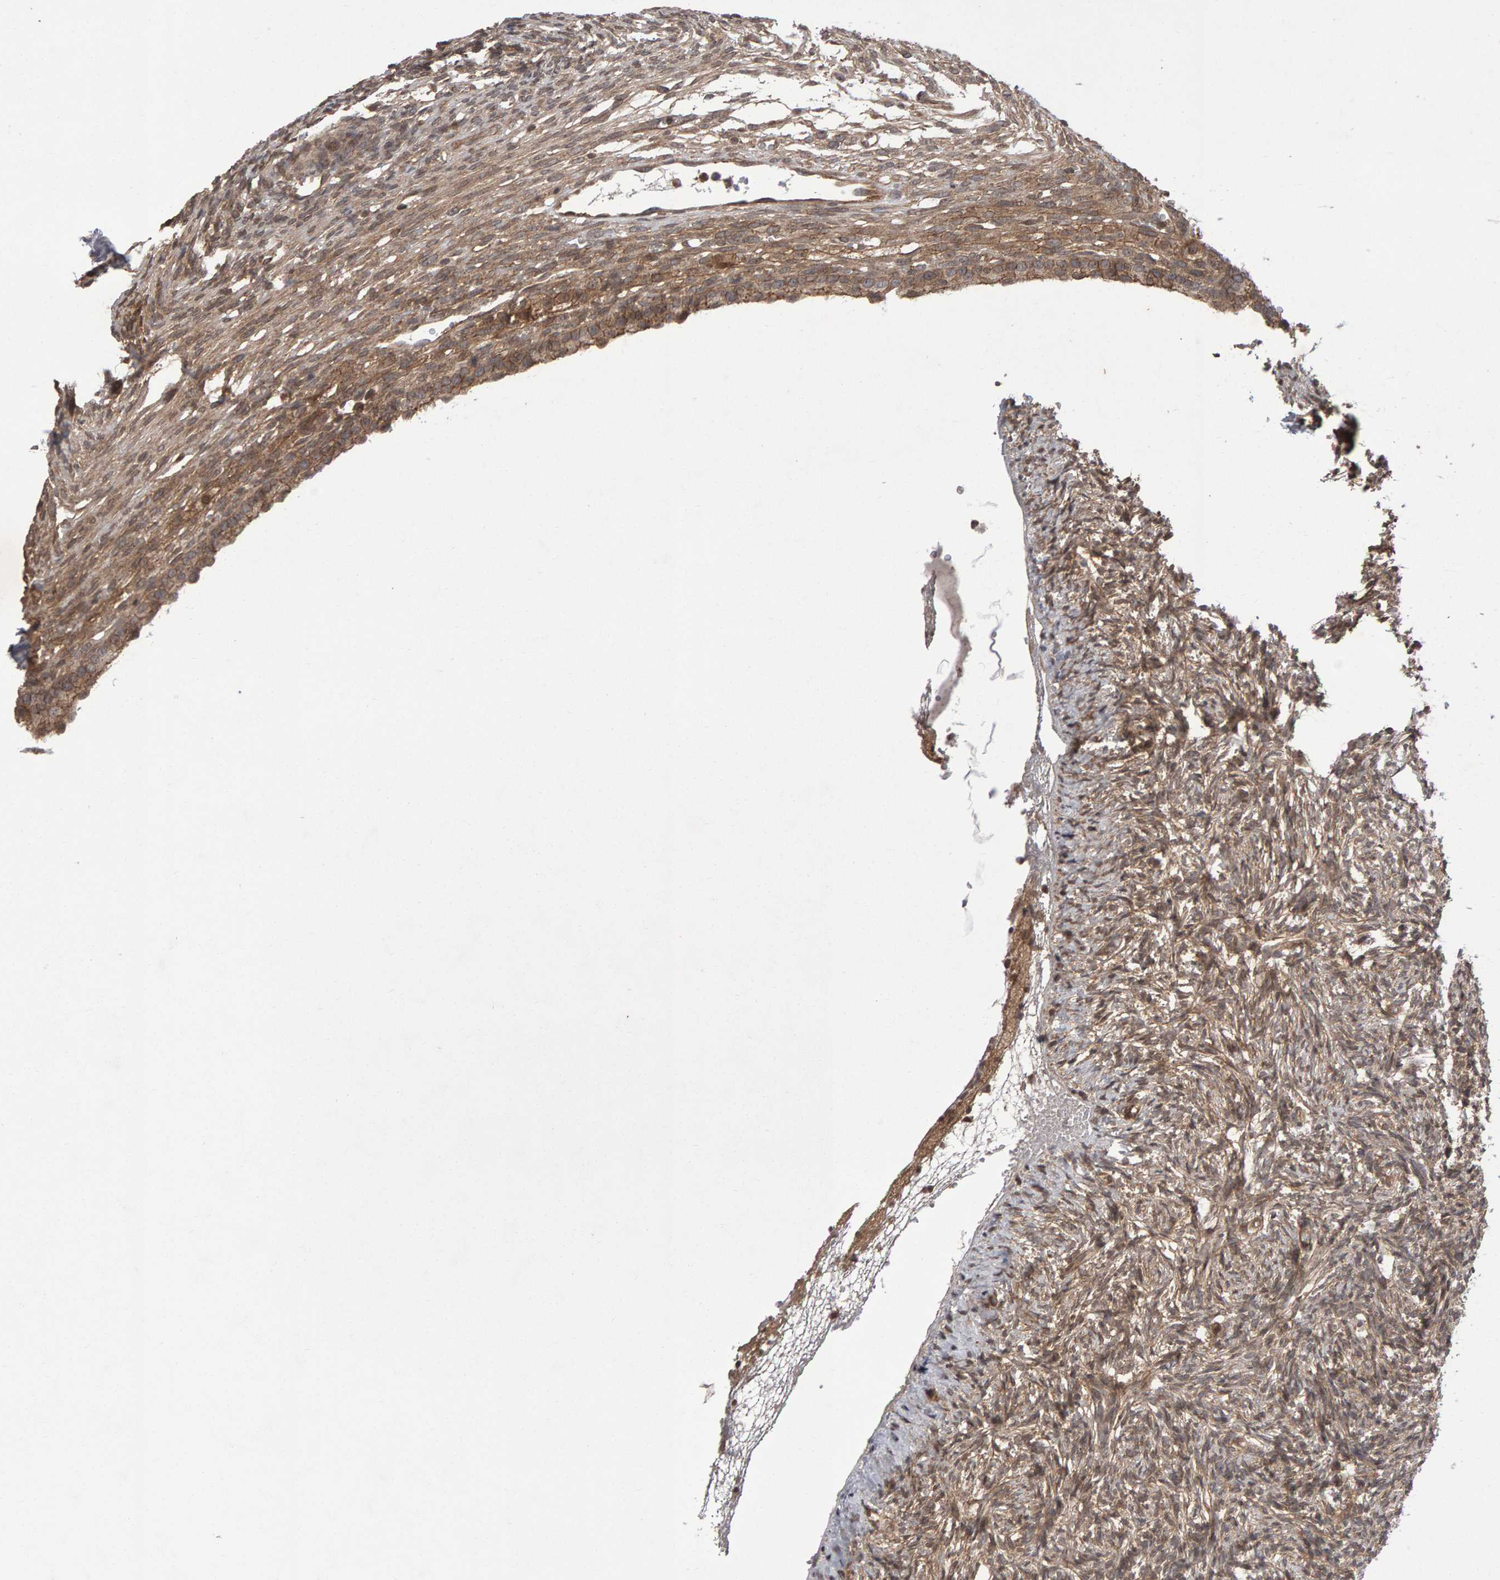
{"staining": {"intensity": "moderate", "quantity": "25%-75%", "location": "cytoplasmic/membranous"}, "tissue": "ovary", "cell_type": "Ovarian stroma cells", "image_type": "normal", "snomed": [{"axis": "morphology", "description": "Normal tissue, NOS"}, {"axis": "topography", "description": "Ovary"}], "caption": "DAB immunohistochemical staining of normal human ovary reveals moderate cytoplasmic/membranous protein expression in about 25%-75% of ovarian stroma cells.", "gene": "SCRIB", "patient": {"sex": "female", "age": 33}}